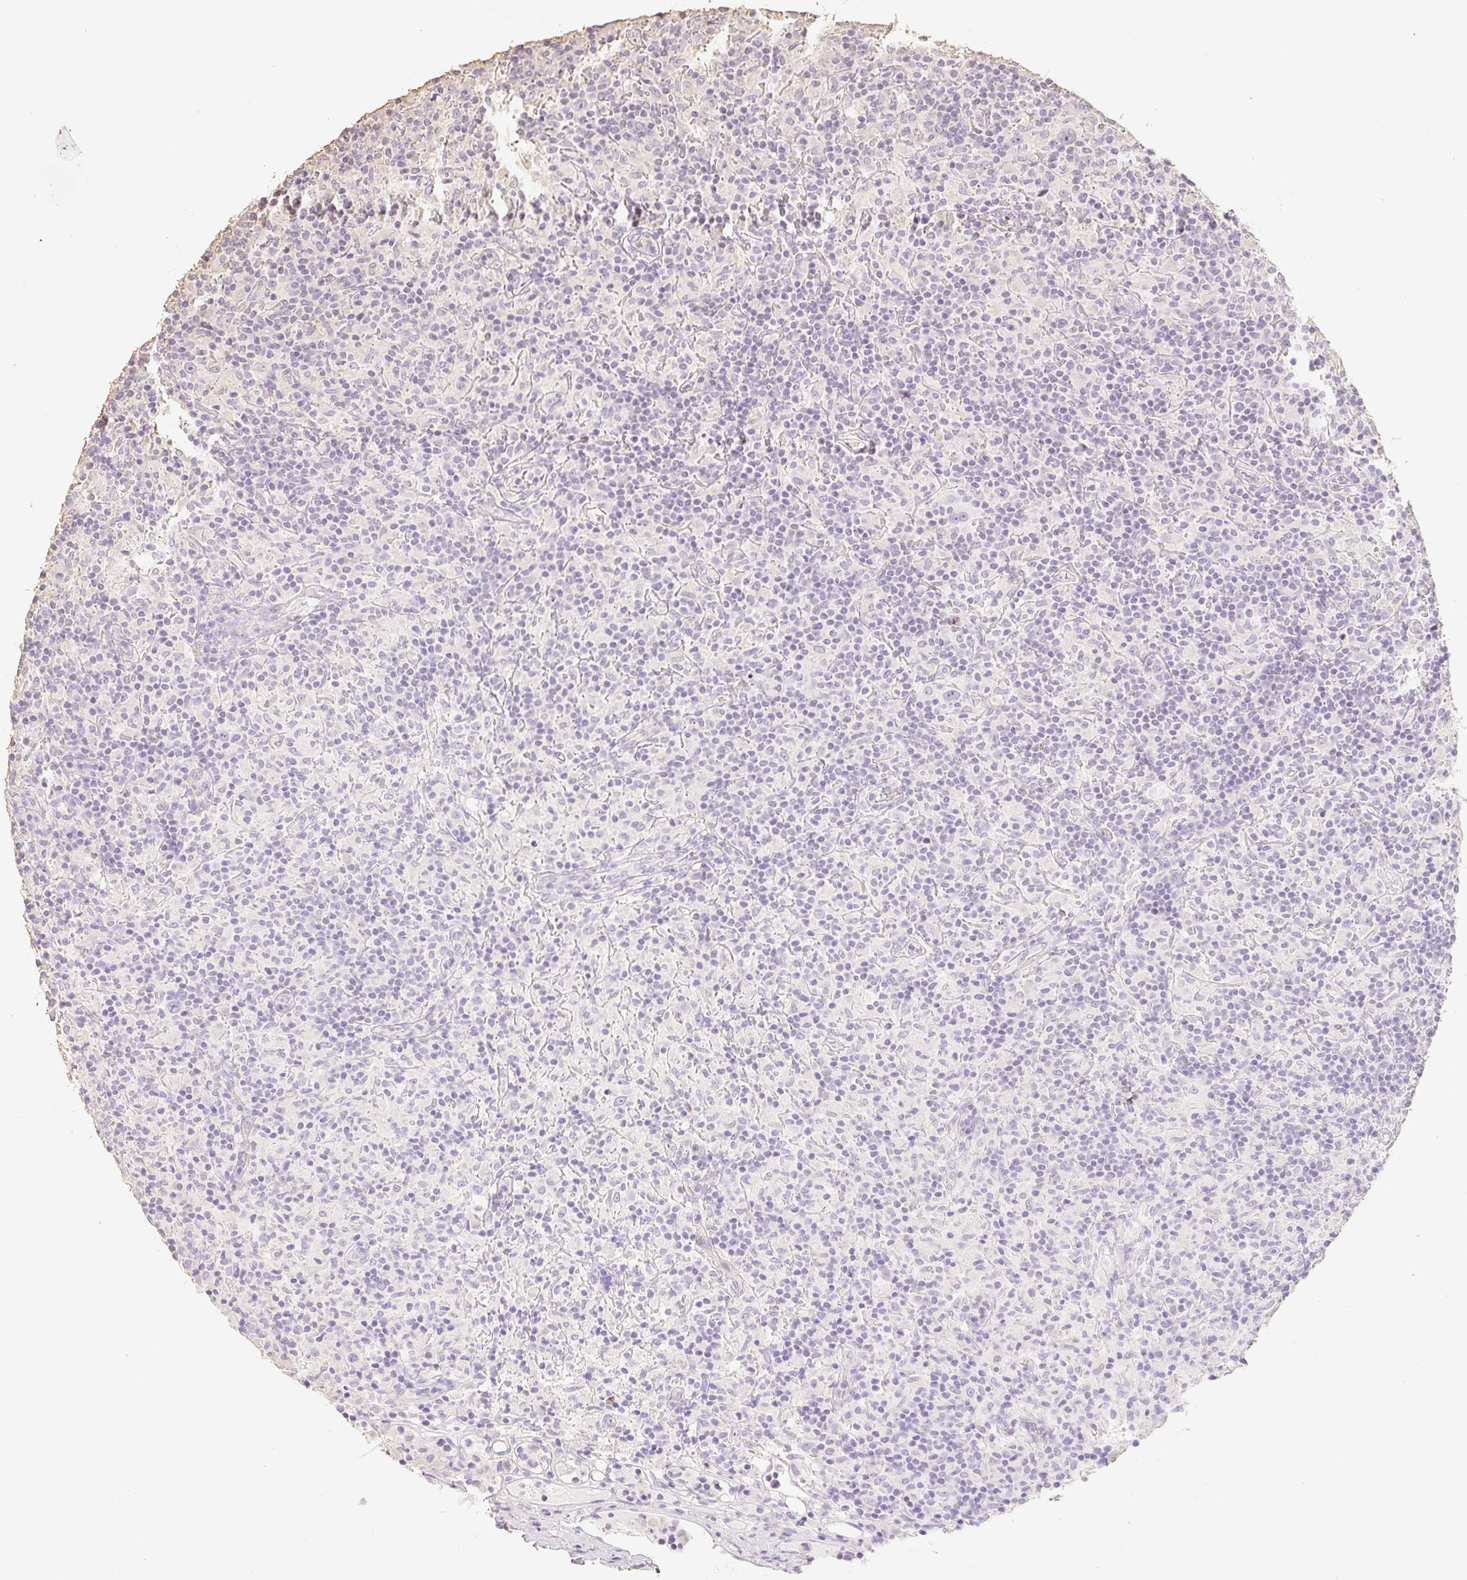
{"staining": {"intensity": "negative", "quantity": "none", "location": "none"}, "tissue": "lymphoma", "cell_type": "Tumor cells", "image_type": "cancer", "snomed": [{"axis": "morphology", "description": "Hodgkin's disease, NOS"}, {"axis": "topography", "description": "Lymph node"}], "caption": "Immunohistochemical staining of human Hodgkin's disease exhibits no significant expression in tumor cells.", "gene": "MBOAT7", "patient": {"sex": "male", "age": 70}}